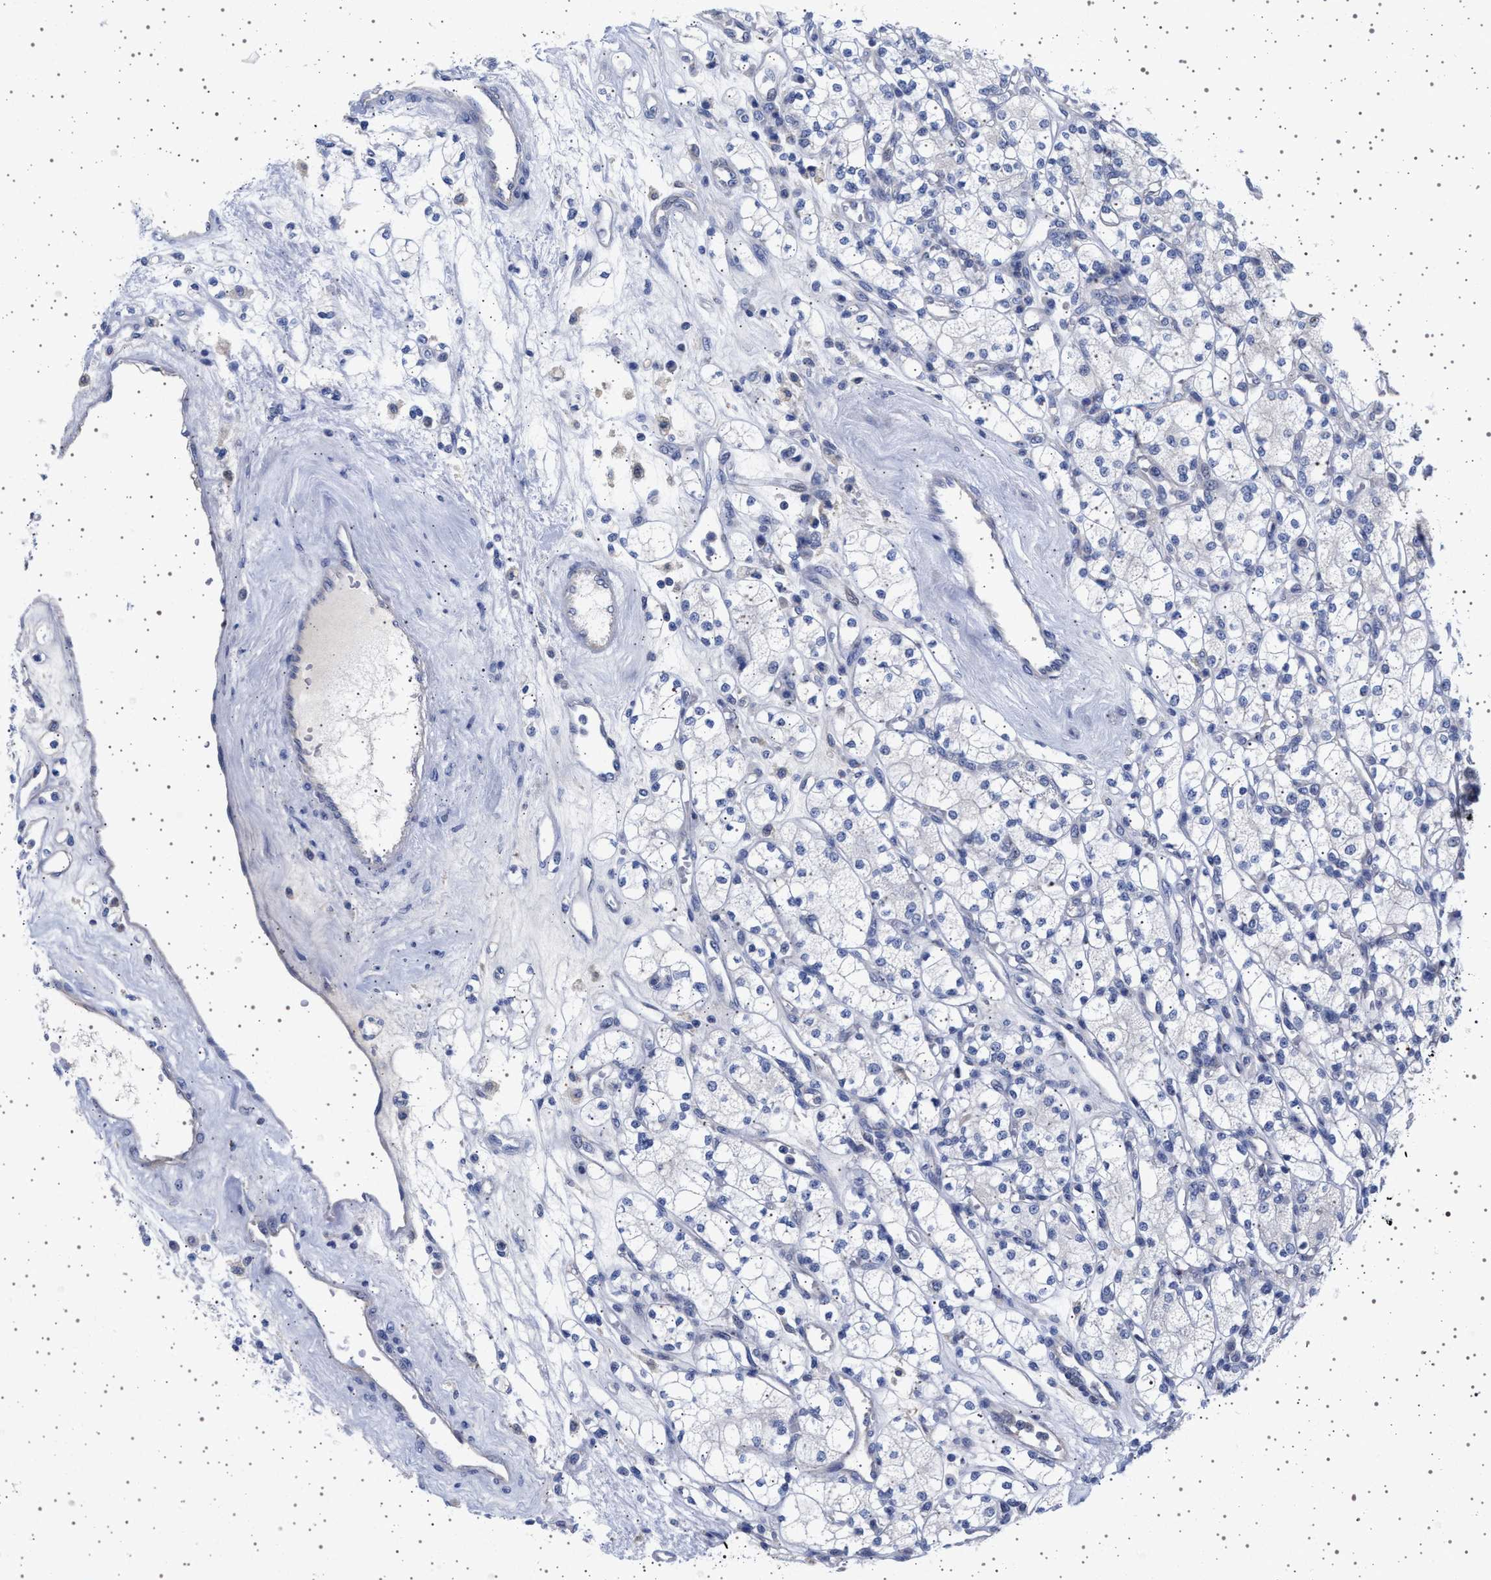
{"staining": {"intensity": "negative", "quantity": "none", "location": "none"}, "tissue": "renal cancer", "cell_type": "Tumor cells", "image_type": "cancer", "snomed": [{"axis": "morphology", "description": "Adenocarcinoma, NOS"}, {"axis": "topography", "description": "Kidney"}], "caption": "The immunohistochemistry (IHC) micrograph has no significant positivity in tumor cells of adenocarcinoma (renal) tissue. (DAB (3,3'-diaminobenzidine) immunohistochemistry (IHC), high magnification).", "gene": "TRMT10B", "patient": {"sex": "male", "age": 77}}